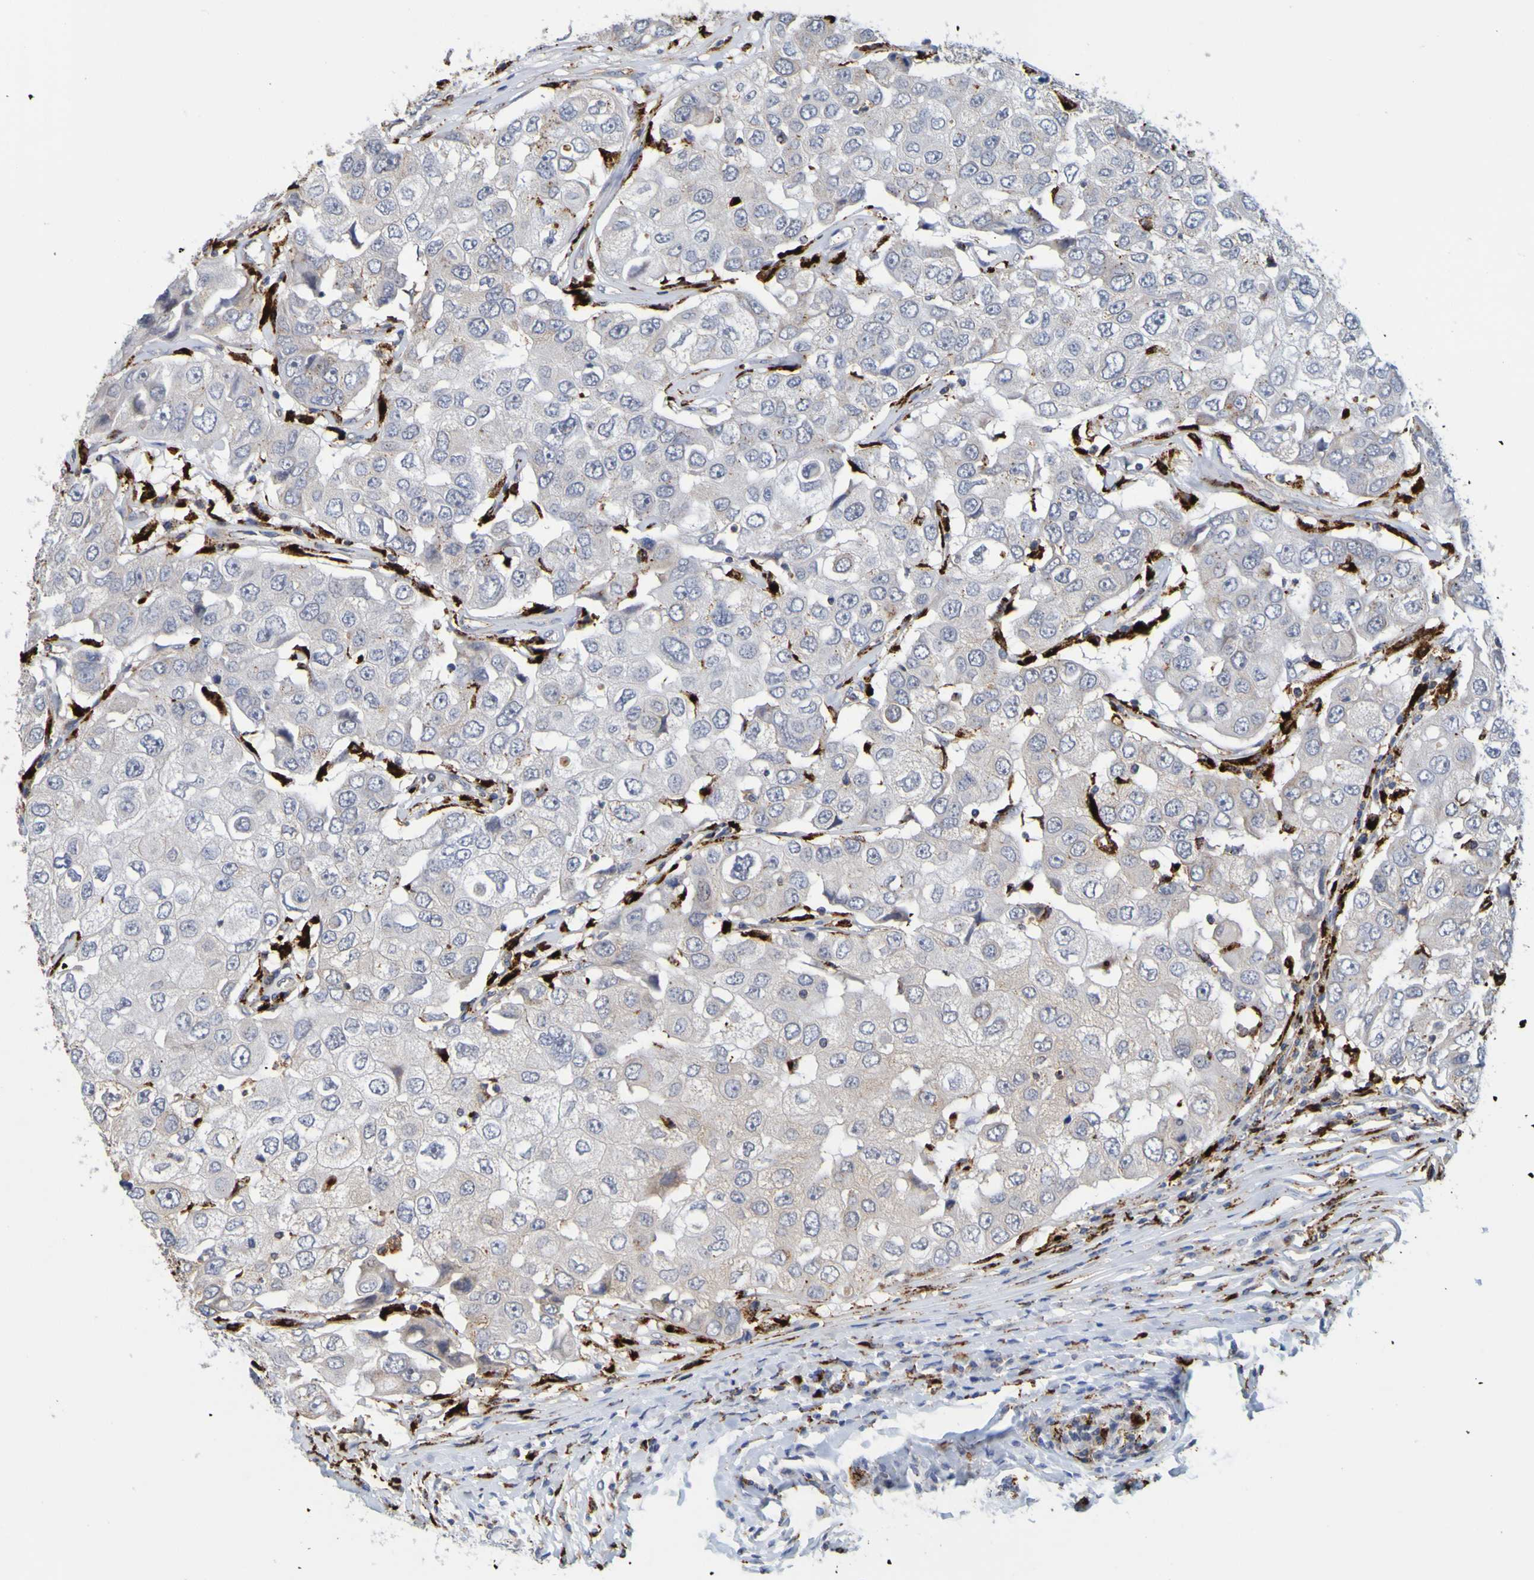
{"staining": {"intensity": "negative", "quantity": "none", "location": "none"}, "tissue": "breast cancer", "cell_type": "Tumor cells", "image_type": "cancer", "snomed": [{"axis": "morphology", "description": "Duct carcinoma"}, {"axis": "topography", "description": "Breast"}], "caption": "IHC of breast infiltrating ductal carcinoma exhibits no expression in tumor cells.", "gene": "TPH1", "patient": {"sex": "female", "age": 27}}